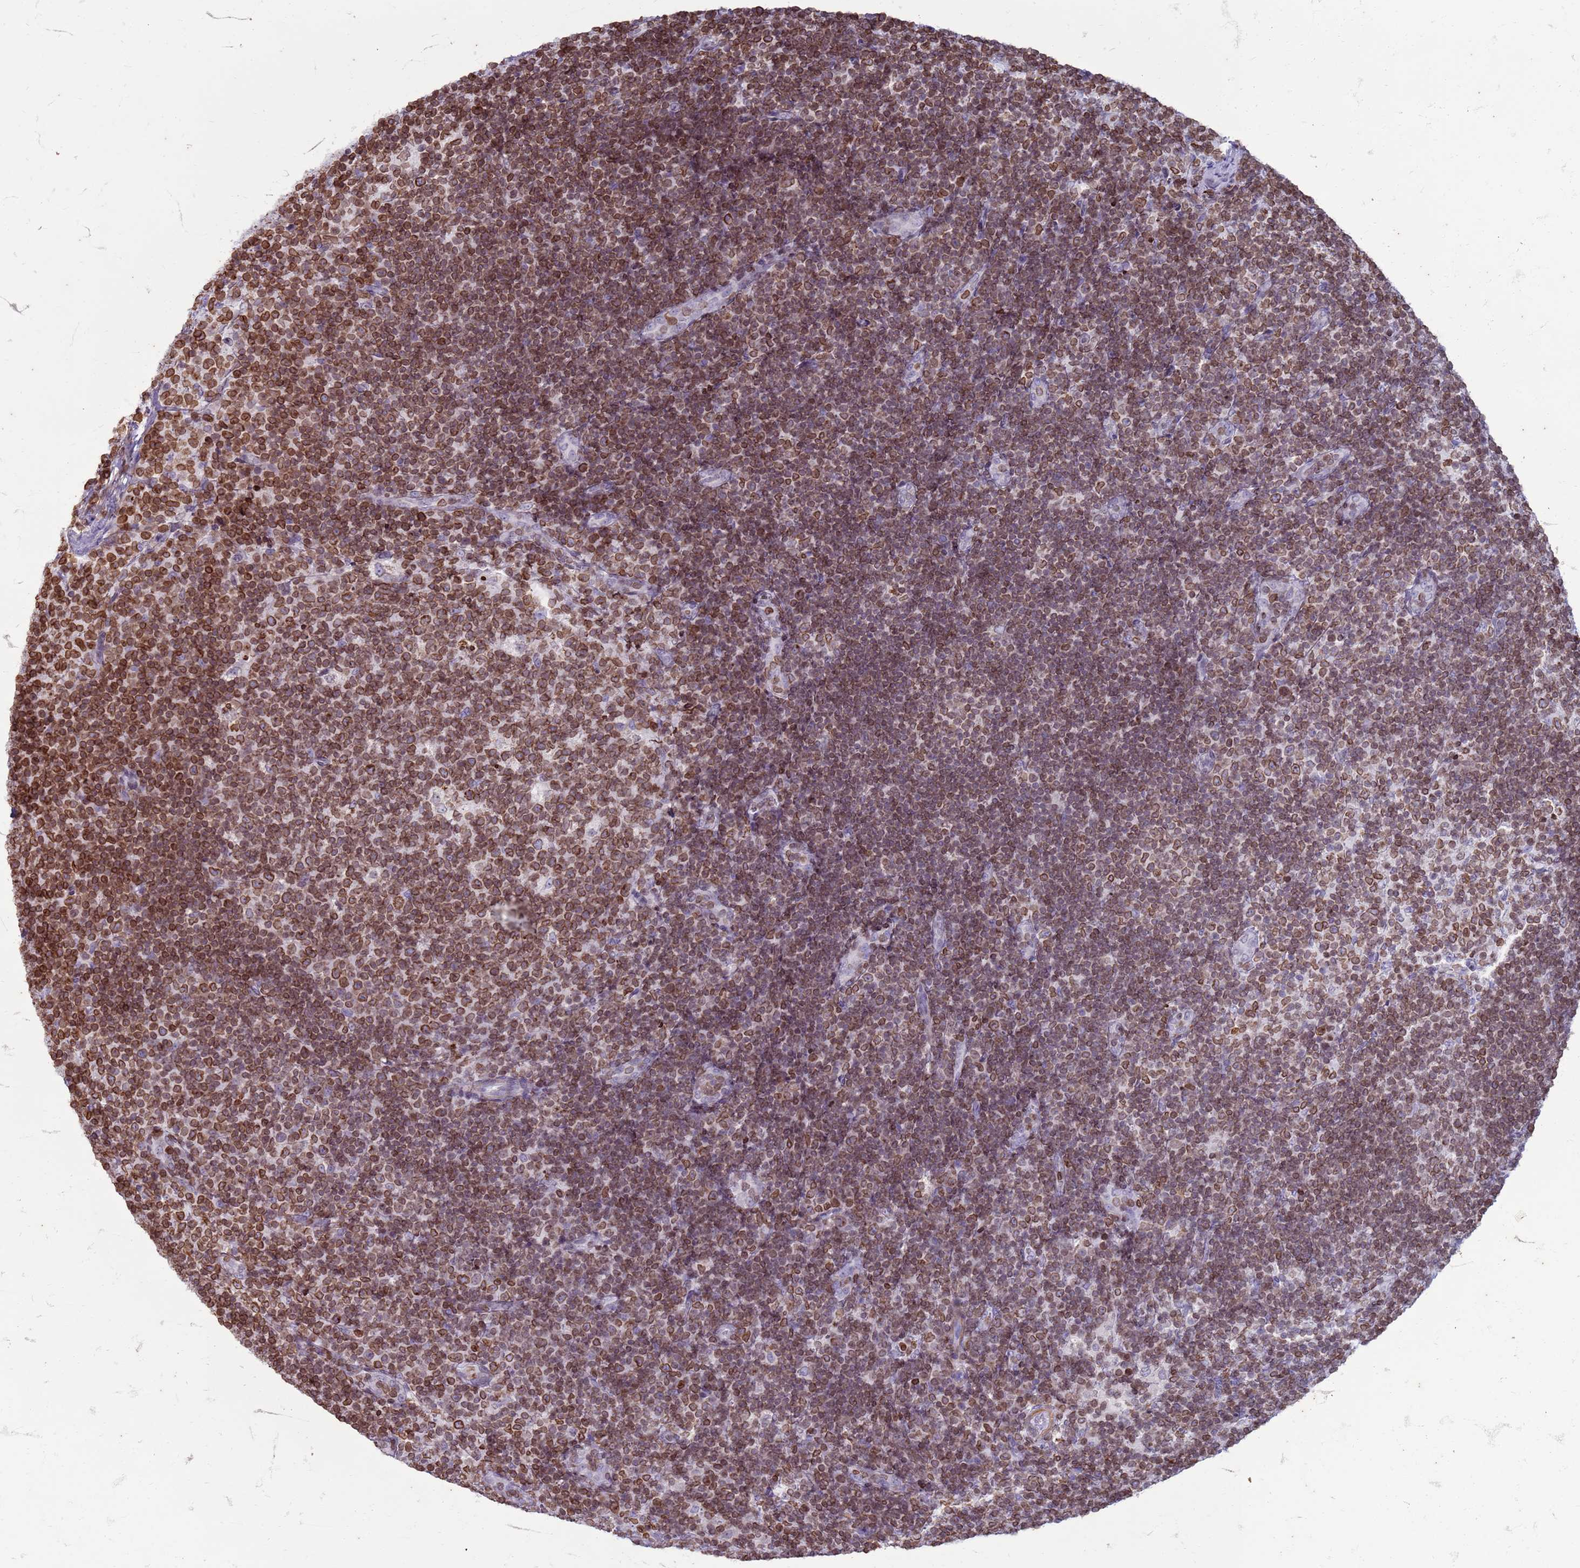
{"staining": {"intensity": "moderate", "quantity": "25%-75%", "location": "cytoplasmic/membranous,nuclear"}, "tissue": "lymph node", "cell_type": "Germinal center cells", "image_type": "normal", "snomed": [{"axis": "morphology", "description": "Normal tissue, NOS"}, {"axis": "topography", "description": "Lymph node"}], "caption": "Immunohistochemistry (IHC) photomicrograph of normal lymph node: human lymph node stained using IHC demonstrates medium levels of moderate protein expression localized specifically in the cytoplasmic/membranous,nuclear of germinal center cells, appearing as a cytoplasmic/membranous,nuclear brown color.", "gene": "METTL25B", "patient": {"sex": "female", "age": 31}}